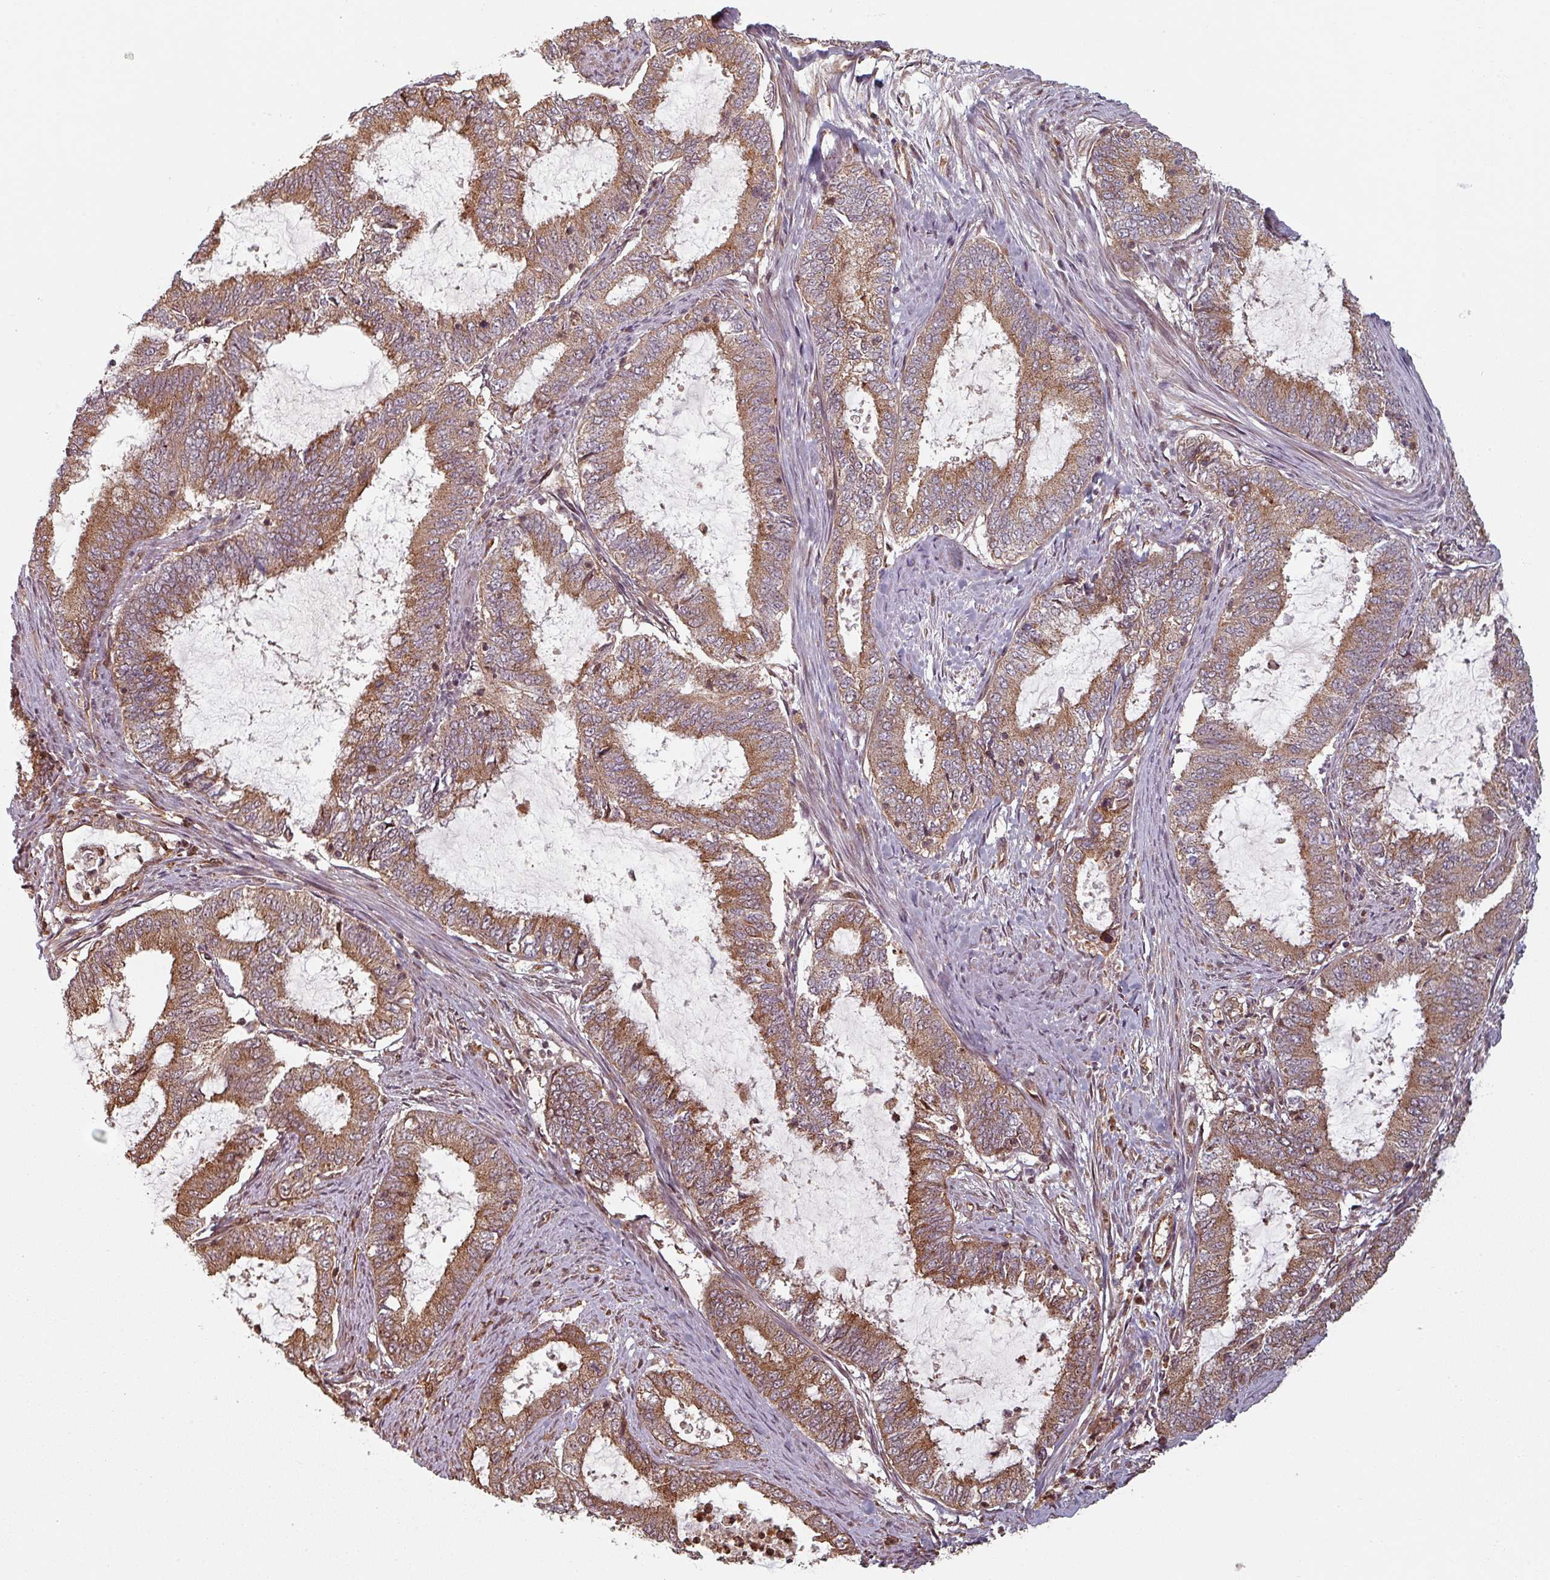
{"staining": {"intensity": "moderate", "quantity": ">75%", "location": "cytoplasmic/membranous"}, "tissue": "endometrial cancer", "cell_type": "Tumor cells", "image_type": "cancer", "snomed": [{"axis": "morphology", "description": "Adenocarcinoma, NOS"}, {"axis": "topography", "description": "Endometrium"}], "caption": "High-power microscopy captured an immunohistochemistry photomicrograph of endometrial cancer (adenocarcinoma), revealing moderate cytoplasmic/membranous positivity in about >75% of tumor cells.", "gene": "EID1", "patient": {"sex": "female", "age": 51}}